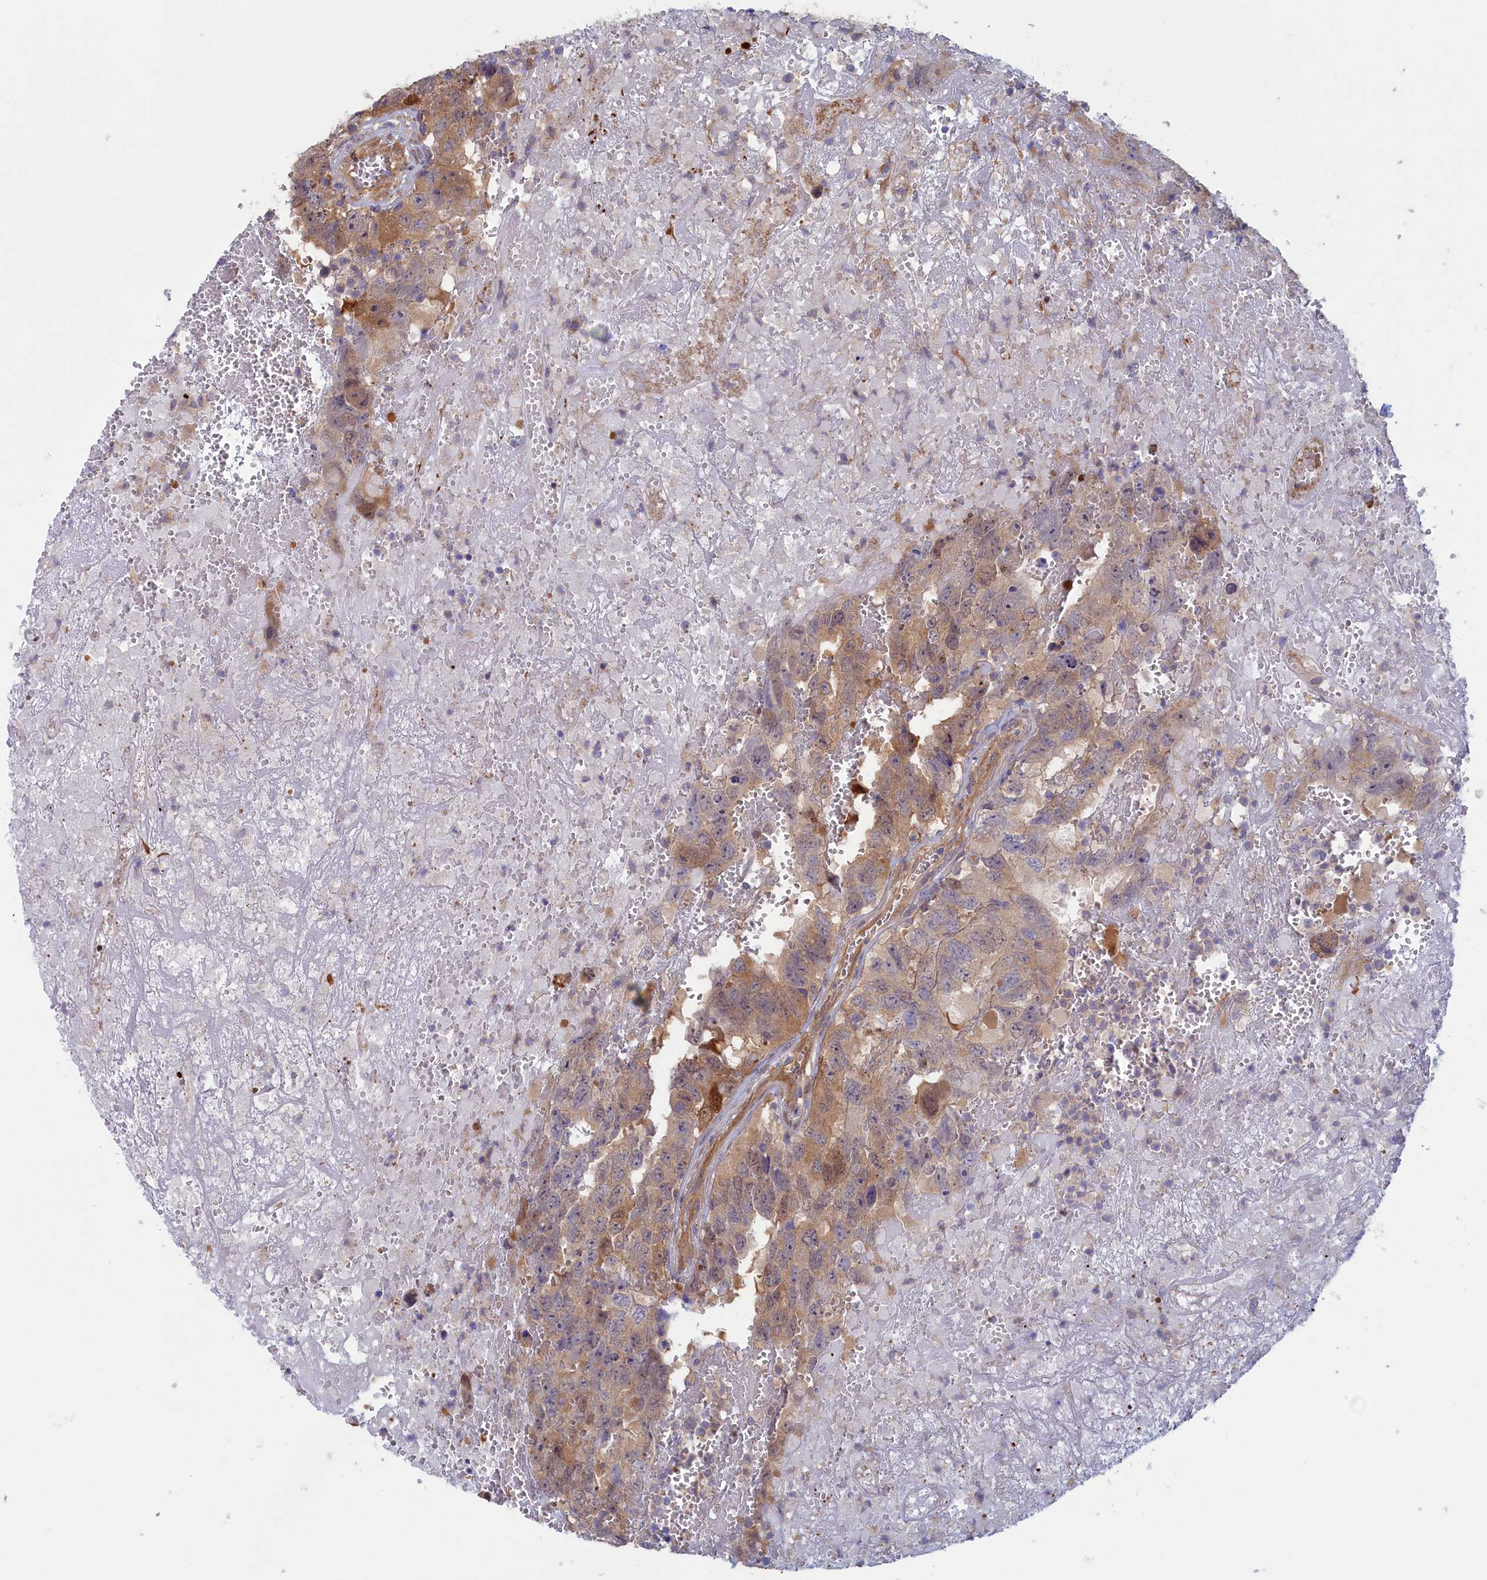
{"staining": {"intensity": "moderate", "quantity": "25%-75%", "location": "cytoplasmic/membranous,nuclear"}, "tissue": "testis cancer", "cell_type": "Tumor cells", "image_type": "cancer", "snomed": [{"axis": "morphology", "description": "Carcinoma, Embryonal, NOS"}, {"axis": "topography", "description": "Testis"}], "caption": "Testis embryonal carcinoma tissue demonstrates moderate cytoplasmic/membranous and nuclear positivity in about 25%-75% of tumor cells, visualized by immunohistochemistry.", "gene": "SYNDIG1L", "patient": {"sex": "male", "age": 45}}